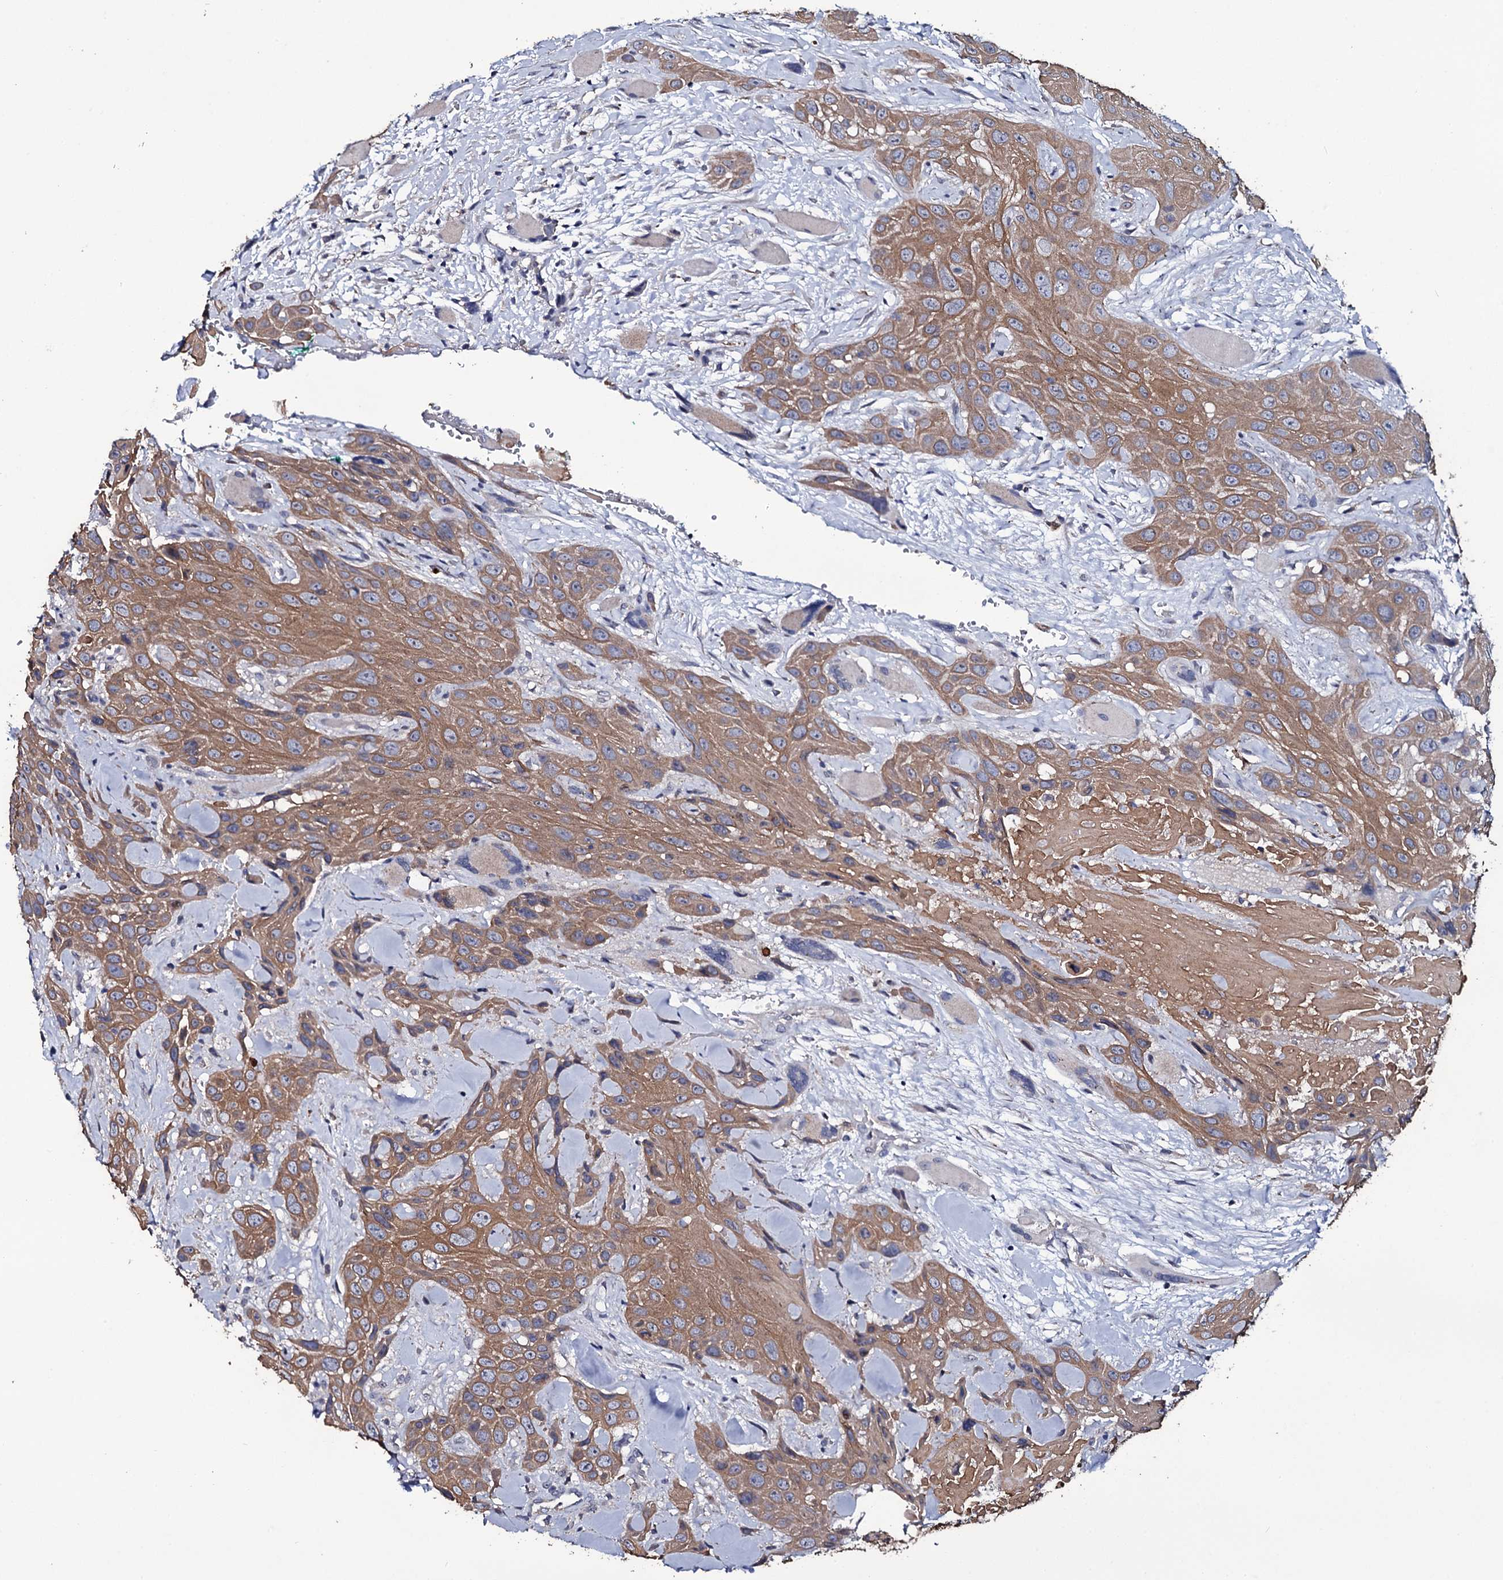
{"staining": {"intensity": "moderate", "quantity": ">75%", "location": "cytoplasmic/membranous"}, "tissue": "head and neck cancer", "cell_type": "Tumor cells", "image_type": "cancer", "snomed": [{"axis": "morphology", "description": "Squamous cell carcinoma, NOS"}, {"axis": "topography", "description": "Head-Neck"}], "caption": "Moderate cytoplasmic/membranous staining is present in approximately >75% of tumor cells in head and neck squamous cell carcinoma.", "gene": "CRYL1", "patient": {"sex": "male", "age": 81}}